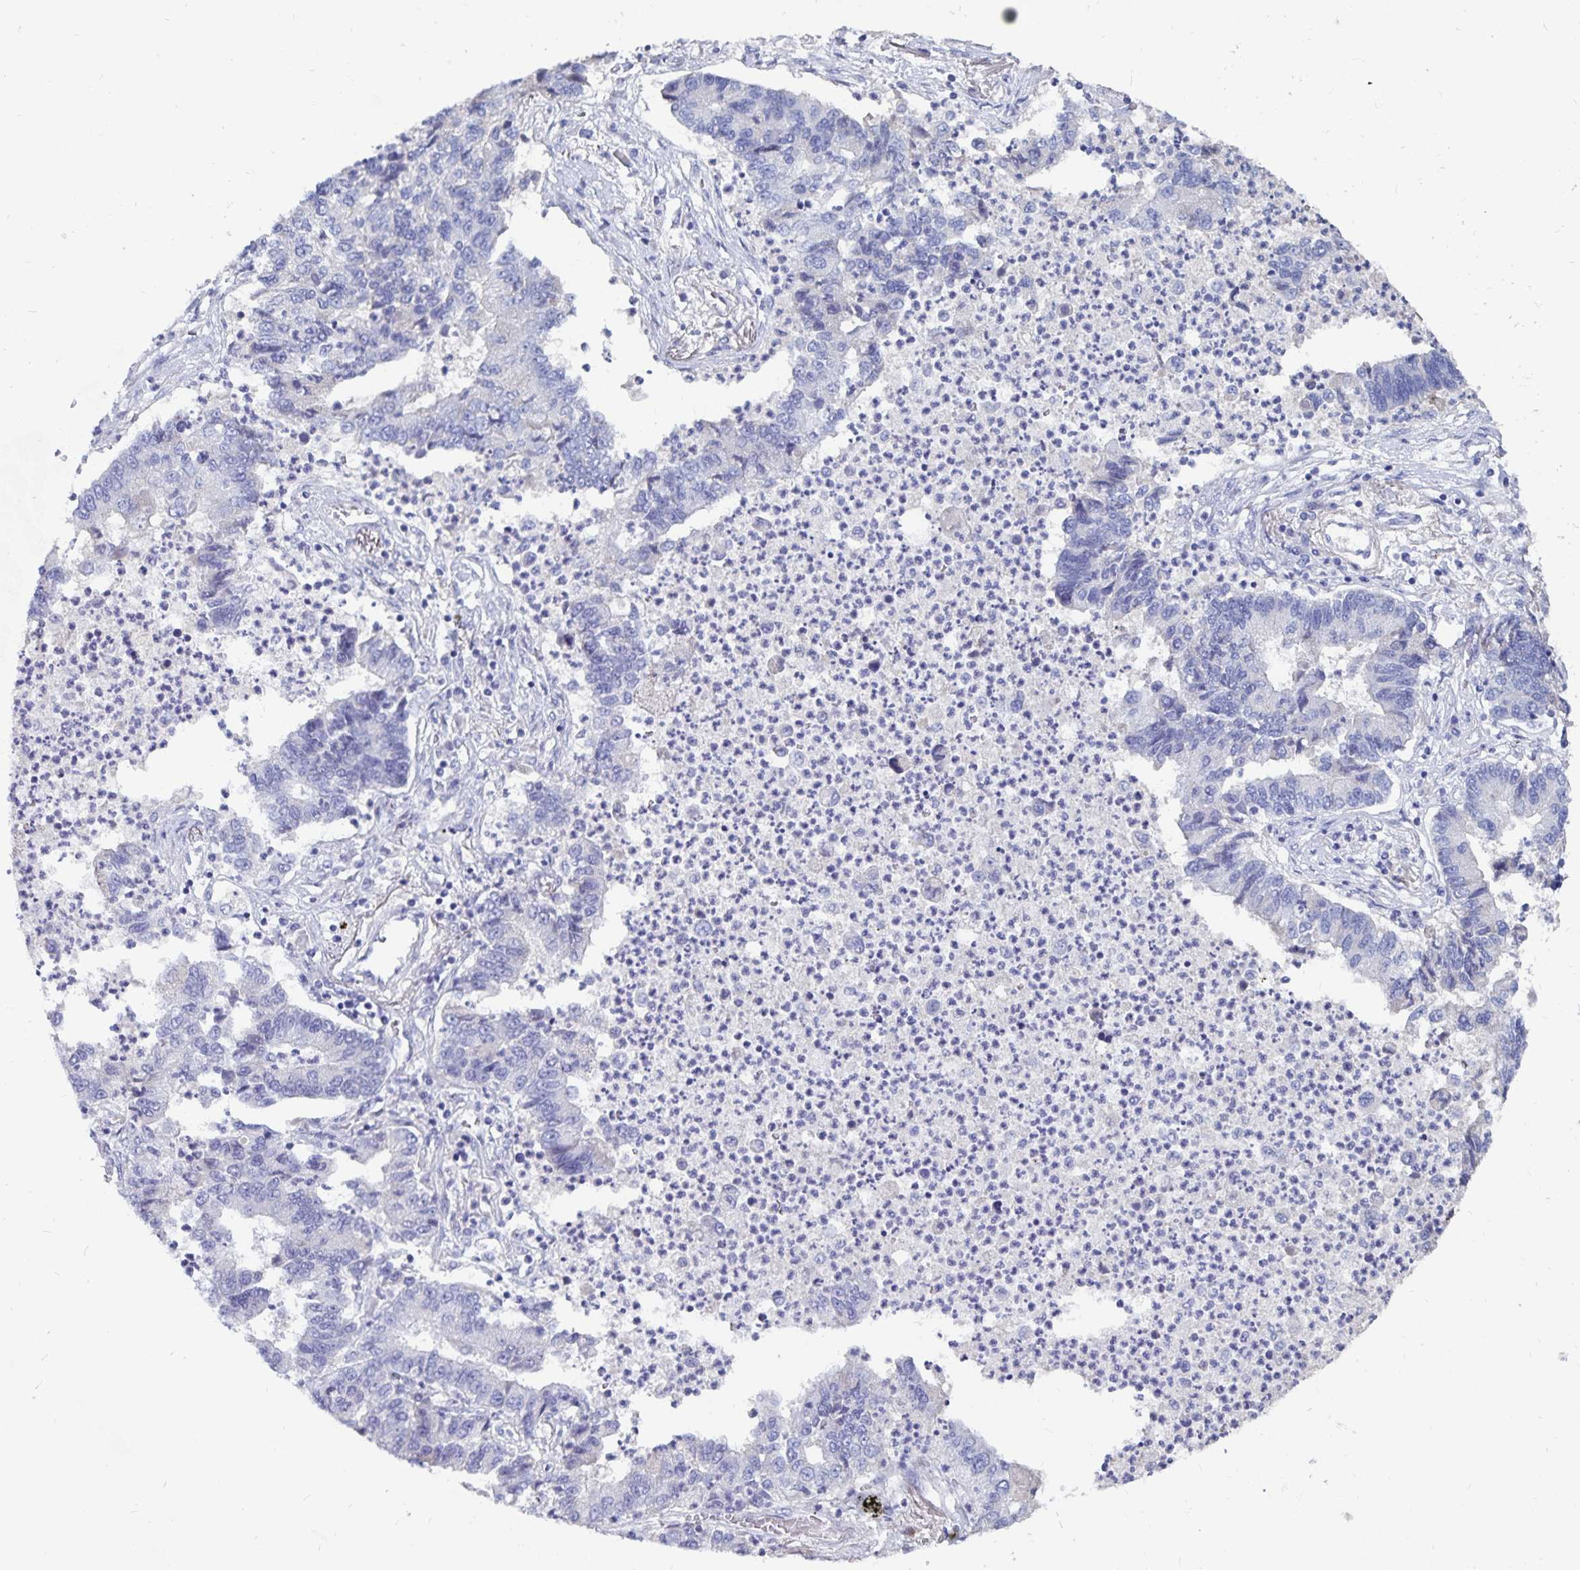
{"staining": {"intensity": "negative", "quantity": "none", "location": "none"}, "tissue": "lung cancer", "cell_type": "Tumor cells", "image_type": "cancer", "snomed": [{"axis": "morphology", "description": "Adenocarcinoma, NOS"}, {"axis": "topography", "description": "Lung"}], "caption": "This photomicrograph is of lung cancer stained with IHC to label a protein in brown with the nuclei are counter-stained blue. There is no positivity in tumor cells.", "gene": "CFAP69", "patient": {"sex": "female", "age": 57}}